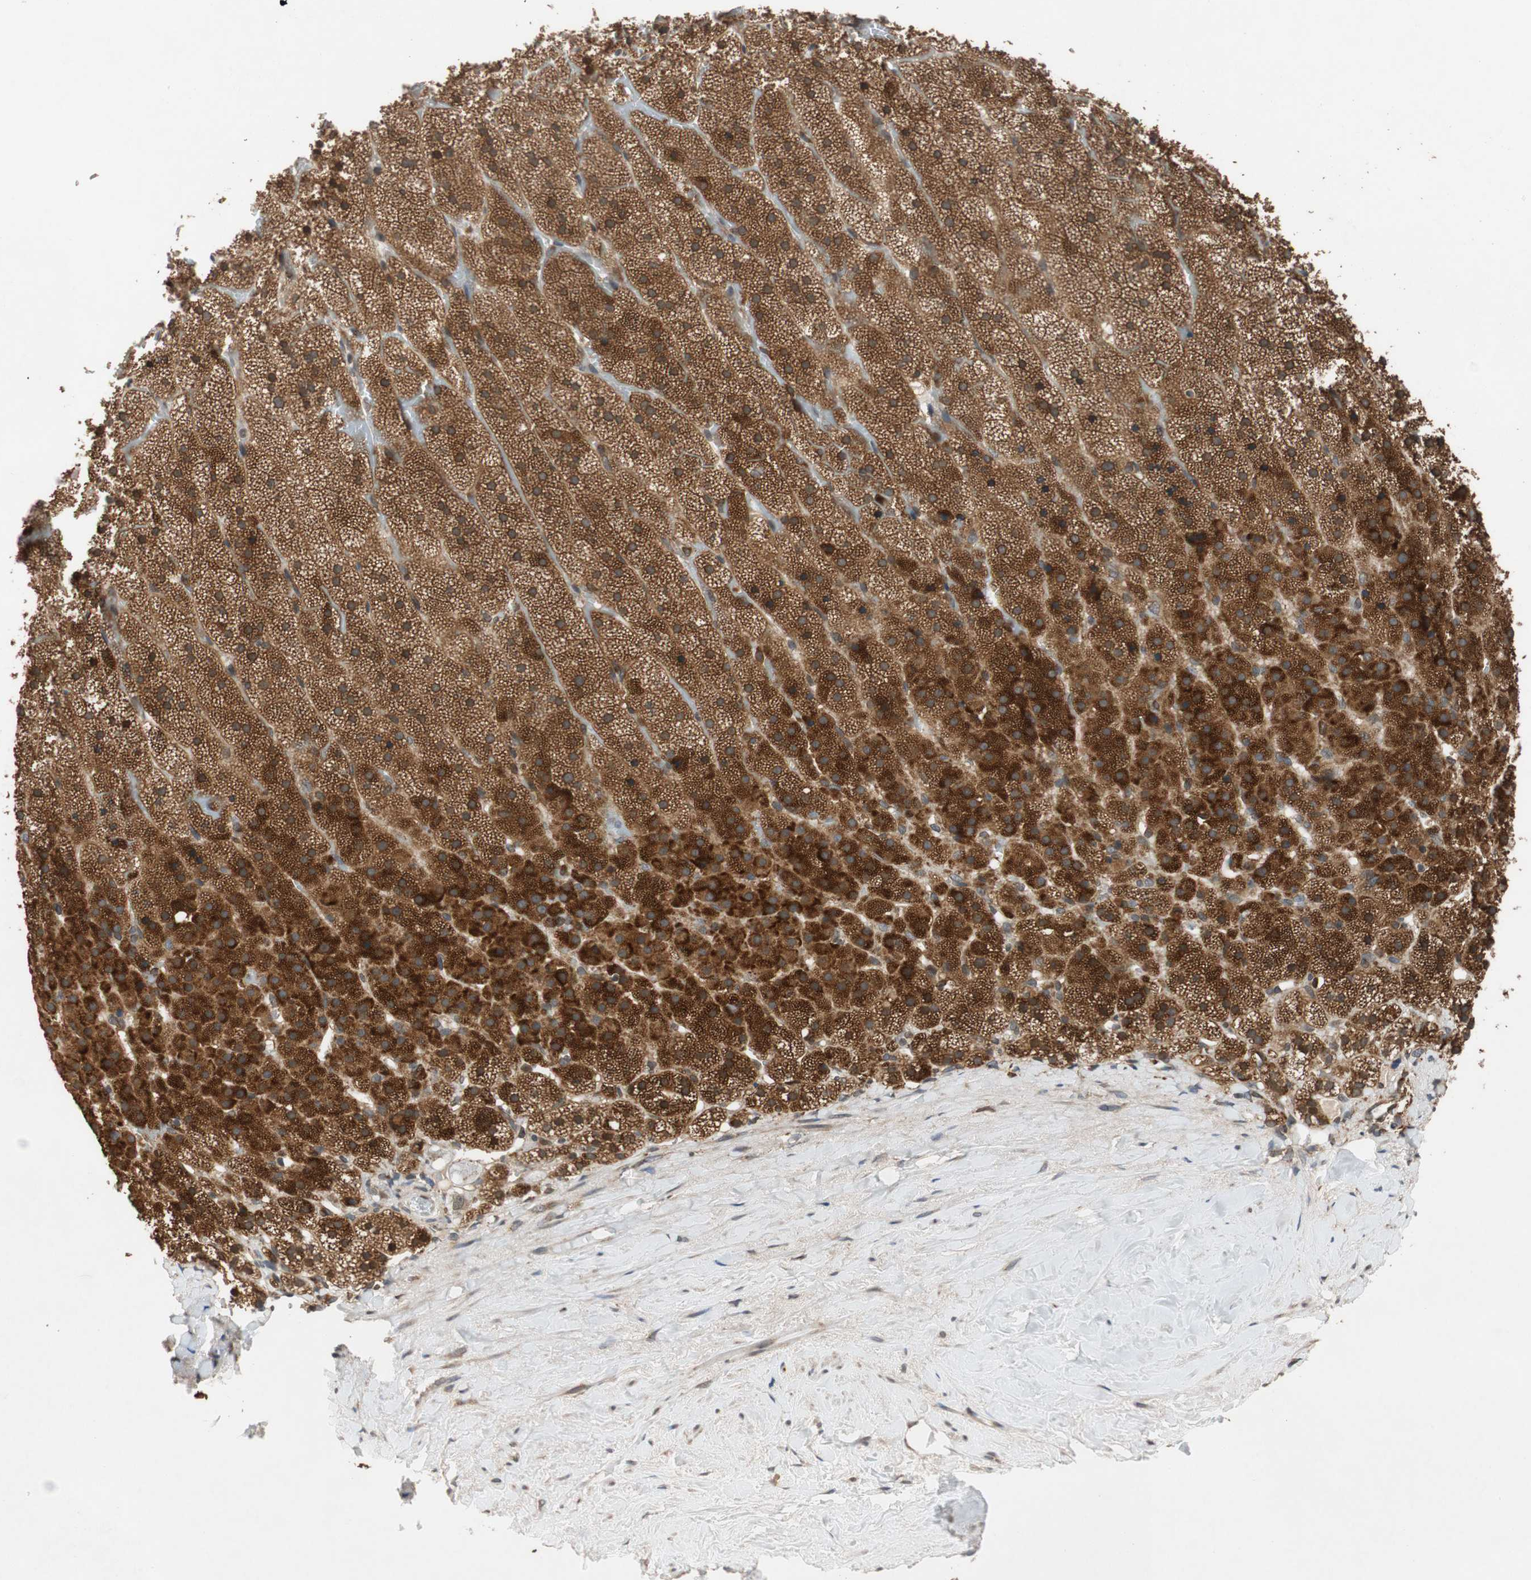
{"staining": {"intensity": "strong", "quantity": ">75%", "location": "cytoplasmic/membranous"}, "tissue": "adrenal gland", "cell_type": "Glandular cells", "image_type": "normal", "snomed": [{"axis": "morphology", "description": "Normal tissue, NOS"}, {"axis": "topography", "description": "Adrenal gland"}], "caption": "Immunohistochemistry (IHC) histopathology image of unremarkable adrenal gland stained for a protein (brown), which reveals high levels of strong cytoplasmic/membranous expression in about >75% of glandular cells.", "gene": "AUP1", "patient": {"sex": "male", "age": 35}}